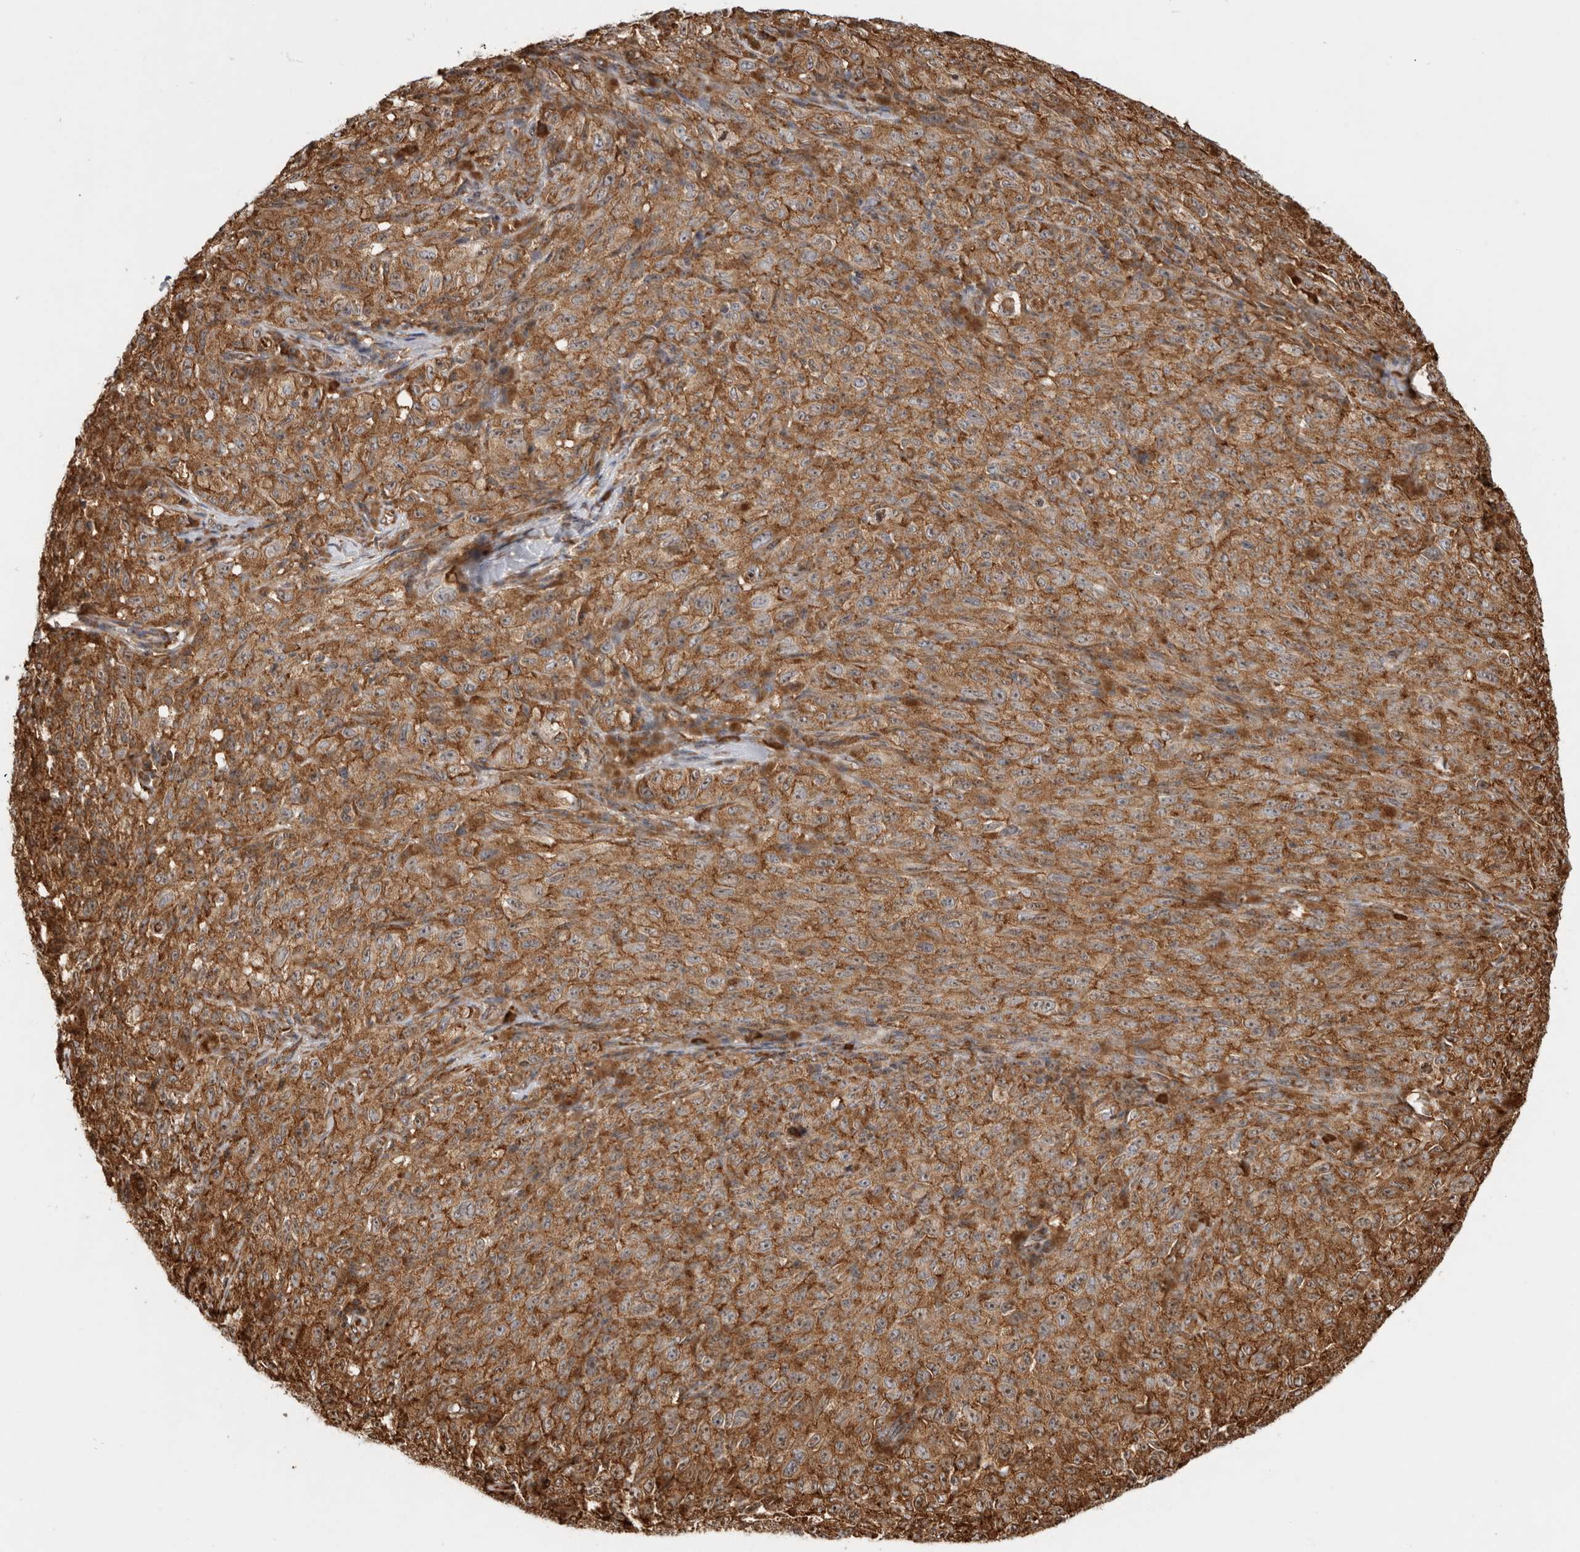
{"staining": {"intensity": "moderate", "quantity": ">75%", "location": "cytoplasmic/membranous"}, "tissue": "melanoma", "cell_type": "Tumor cells", "image_type": "cancer", "snomed": [{"axis": "morphology", "description": "Malignant melanoma, NOS"}, {"axis": "topography", "description": "Skin"}], "caption": "The immunohistochemical stain labels moderate cytoplasmic/membranous positivity in tumor cells of malignant melanoma tissue.", "gene": "FZD3", "patient": {"sex": "female", "age": 82}}